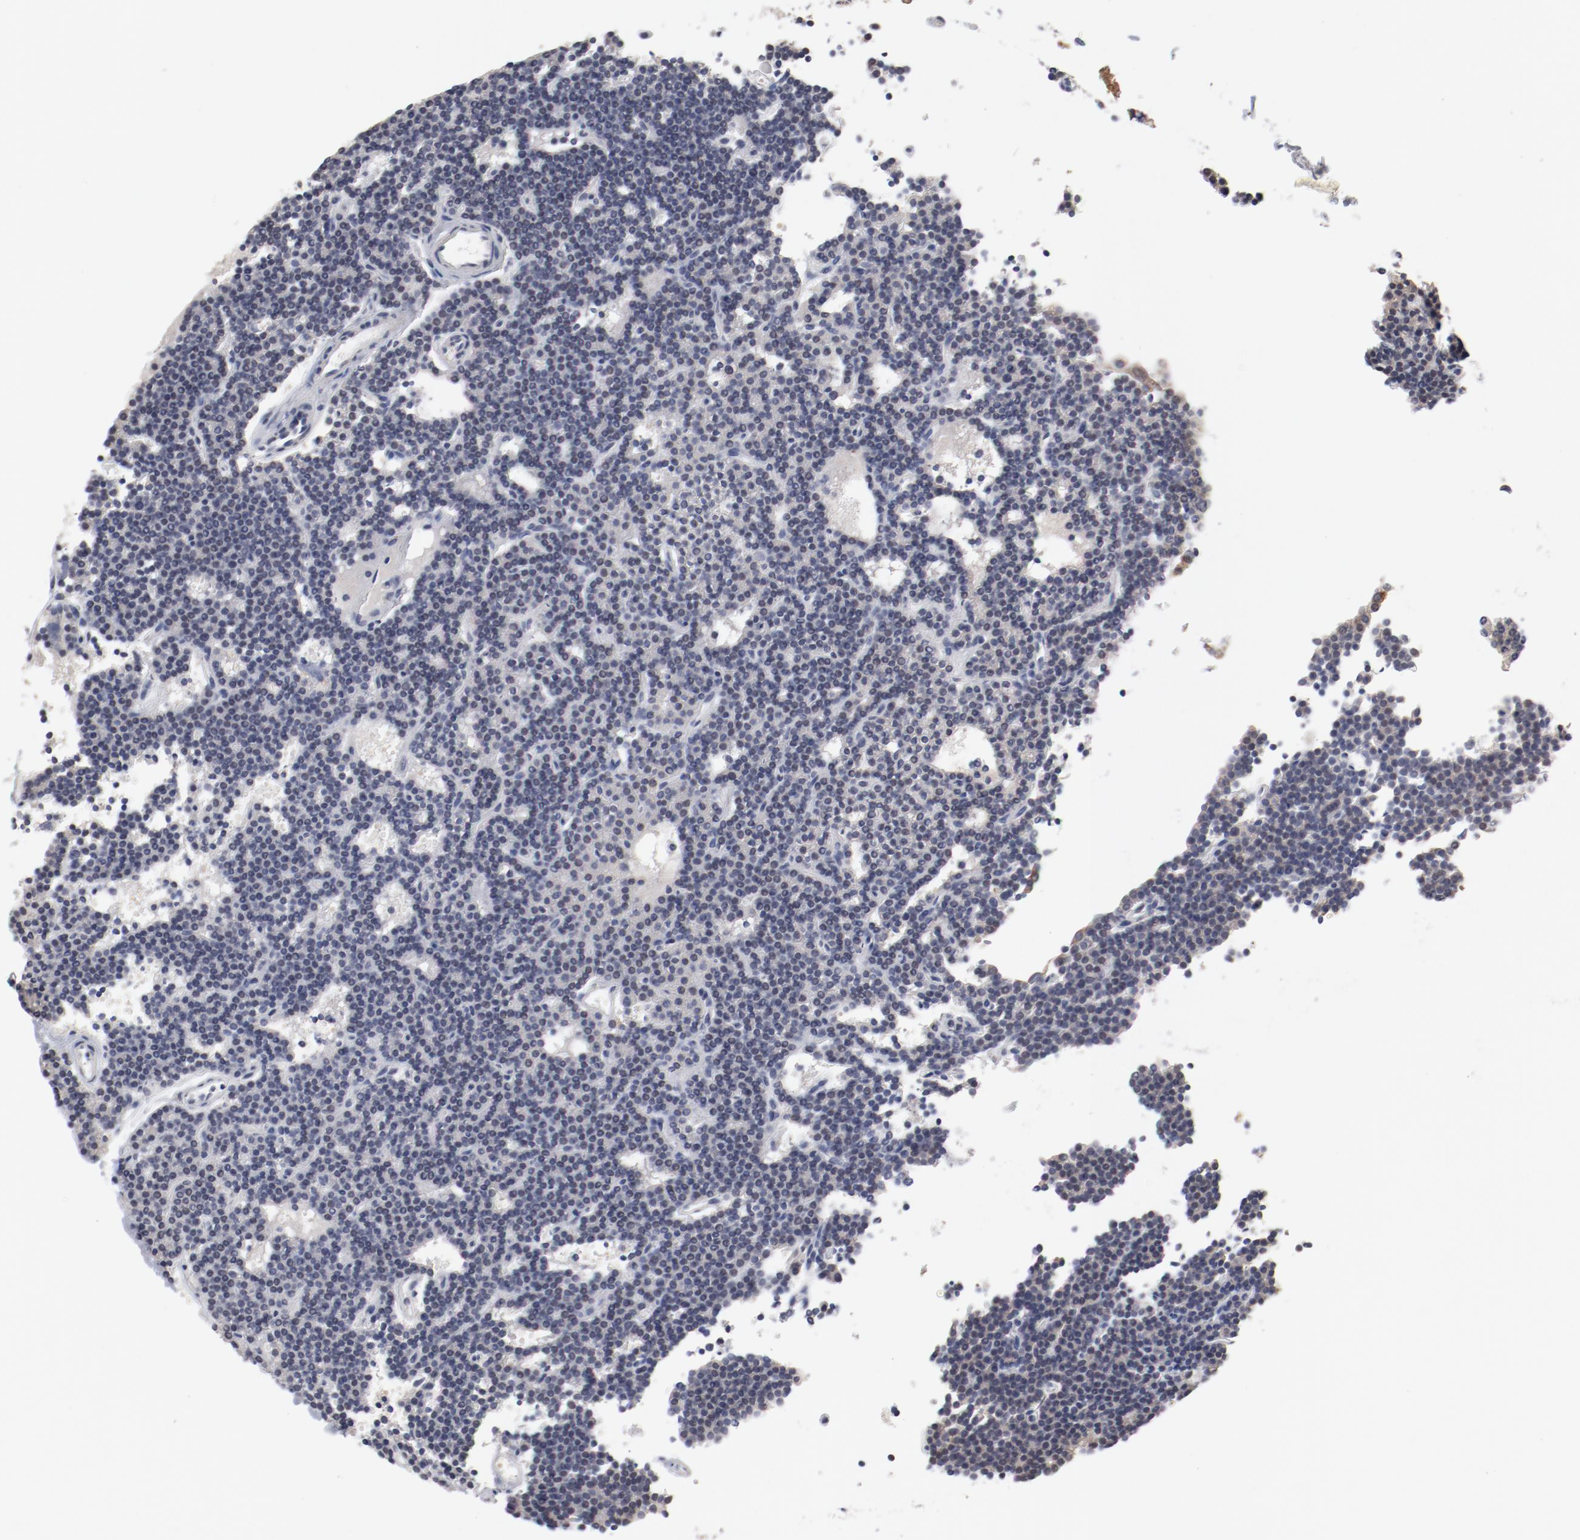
{"staining": {"intensity": "negative", "quantity": "none", "location": "none"}, "tissue": "parathyroid gland", "cell_type": "Glandular cells", "image_type": "normal", "snomed": [{"axis": "morphology", "description": "Normal tissue, NOS"}, {"axis": "topography", "description": "Parathyroid gland"}], "caption": "Immunohistochemistry photomicrograph of unremarkable human parathyroid gland stained for a protein (brown), which displays no expression in glandular cells. (Brightfield microscopy of DAB (3,3'-diaminobenzidine) IHC at high magnification).", "gene": "GPR143", "patient": {"sex": "female", "age": 45}}